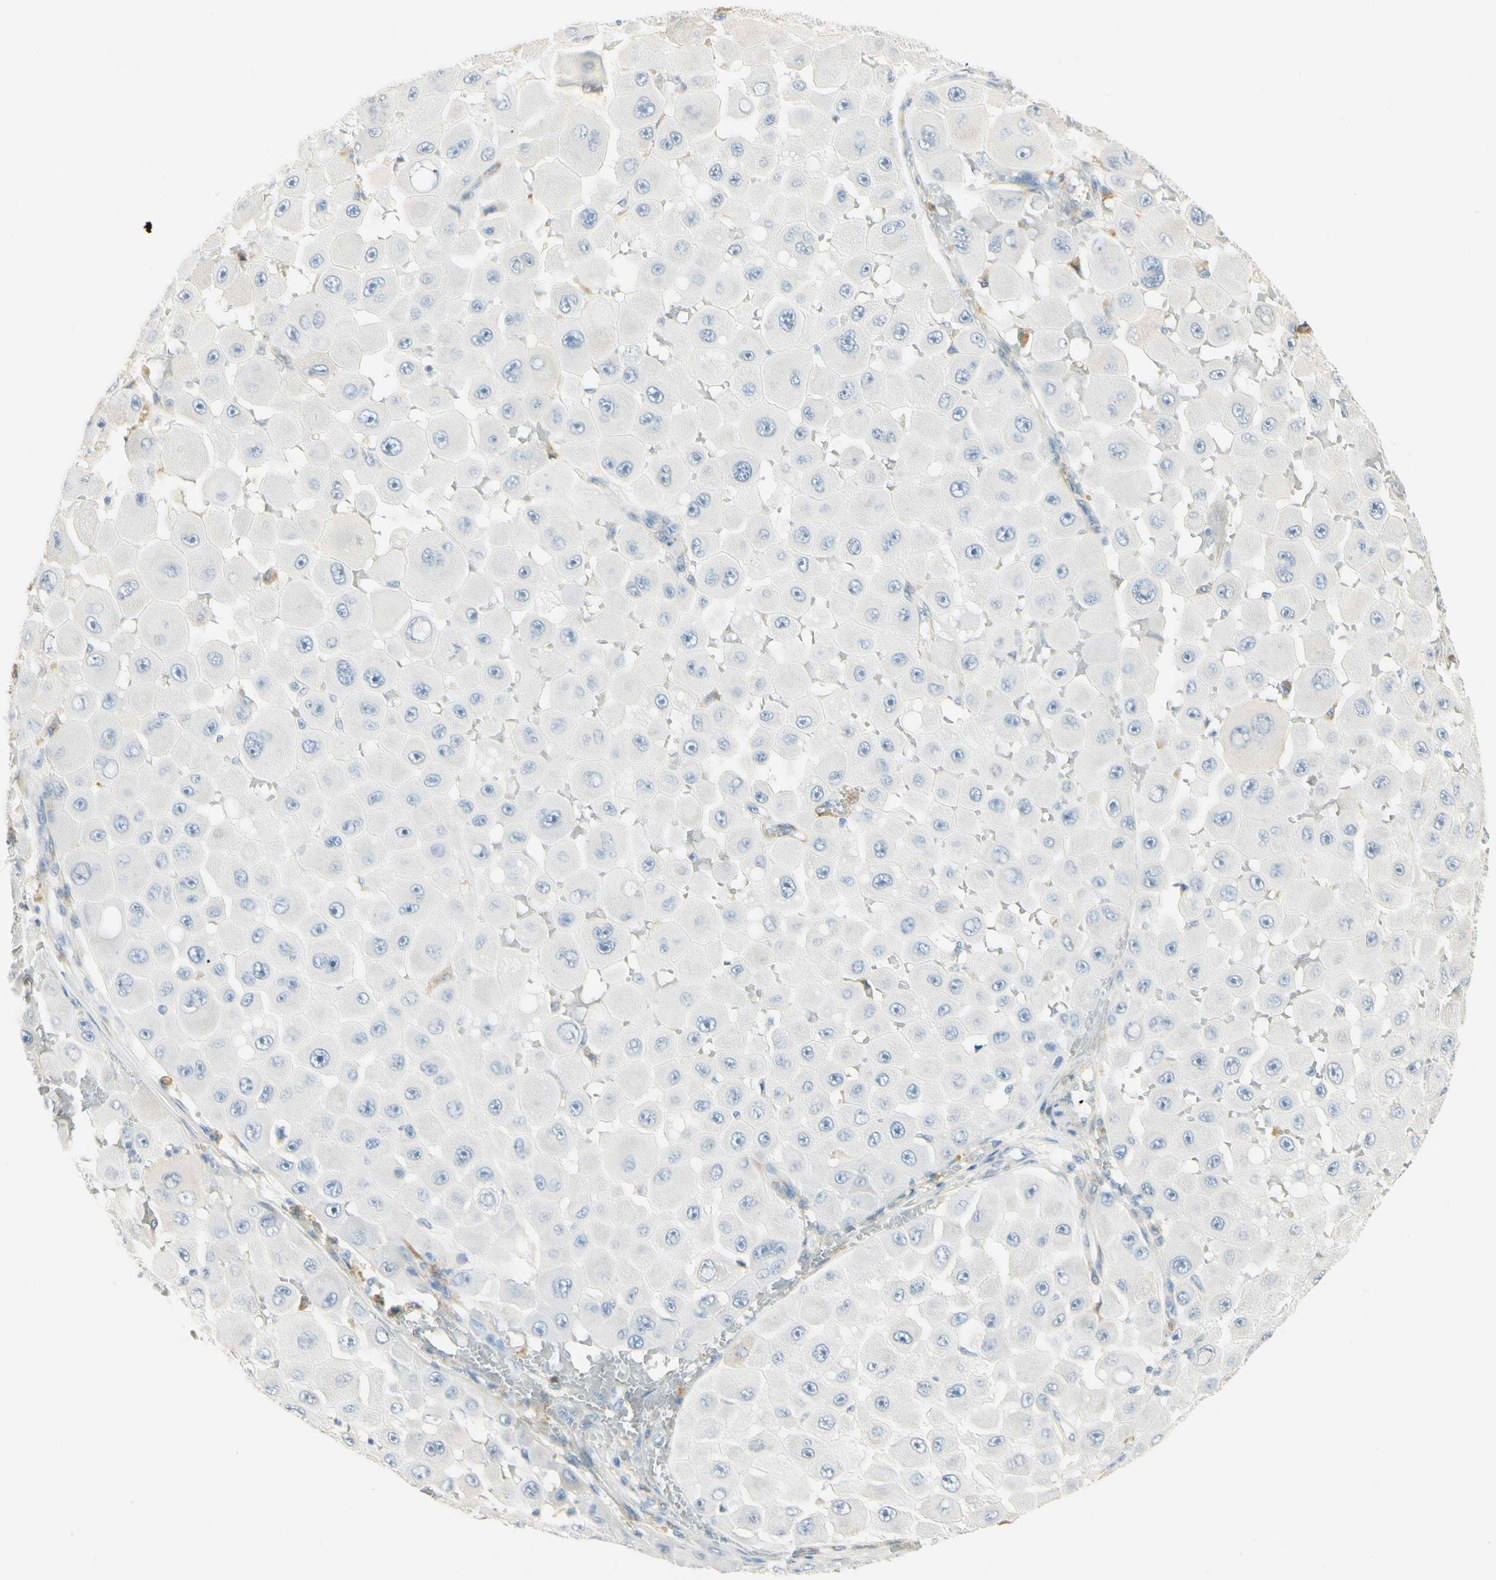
{"staining": {"intensity": "negative", "quantity": "none", "location": "none"}, "tissue": "melanoma", "cell_type": "Tumor cells", "image_type": "cancer", "snomed": [{"axis": "morphology", "description": "Malignant melanoma, NOS"}, {"axis": "topography", "description": "Skin"}], "caption": "Immunohistochemical staining of human malignant melanoma displays no significant staining in tumor cells.", "gene": "AMPH", "patient": {"sex": "female", "age": 81}}